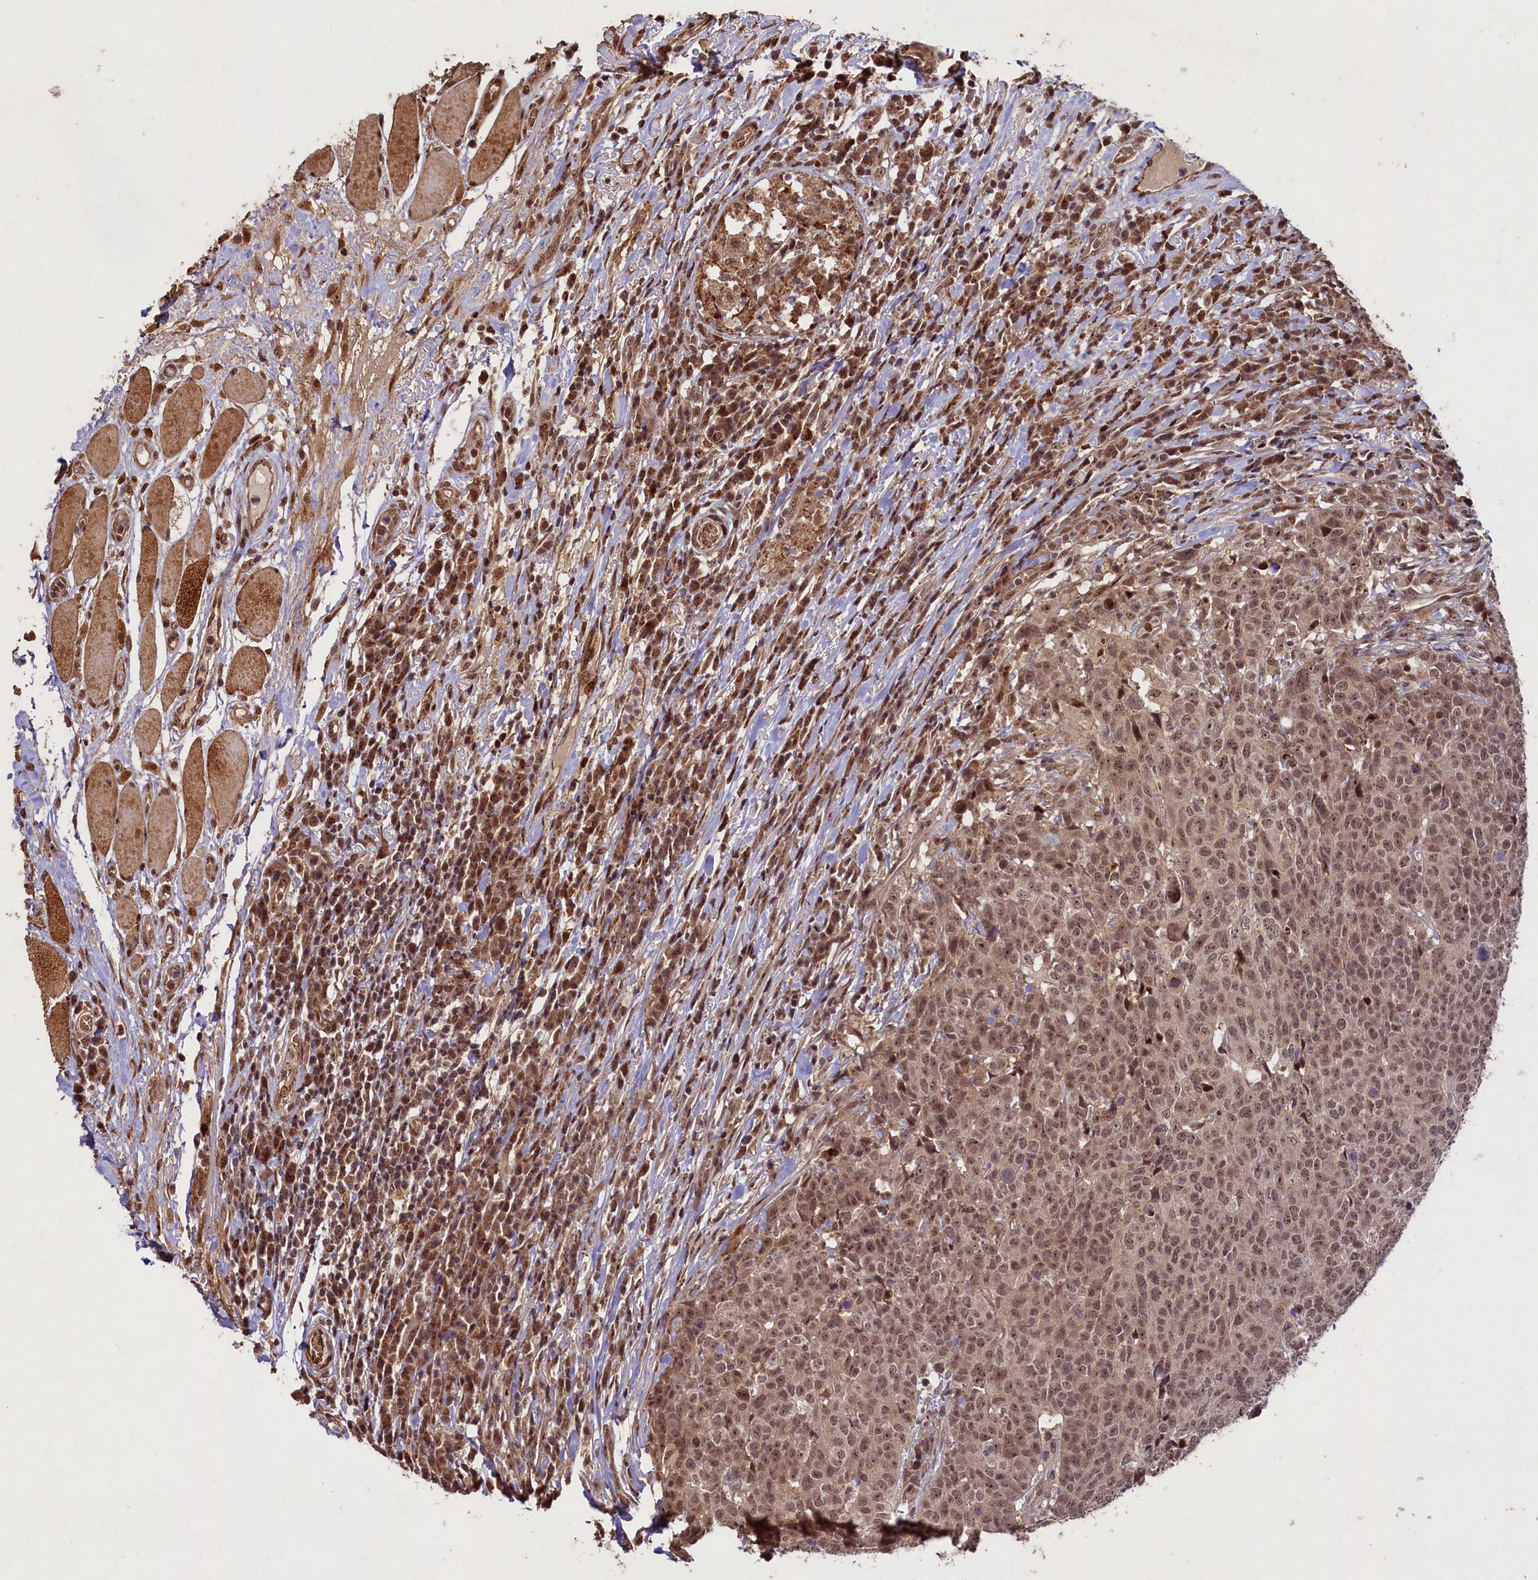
{"staining": {"intensity": "moderate", "quantity": ">75%", "location": "nuclear"}, "tissue": "head and neck cancer", "cell_type": "Tumor cells", "image_type": "cancer", "snomed": [{"axis": "morphology", "description": "Squamous cell carcinoma, NOS"}, {"axis": "topography", "description": "Head-Neck"}], "caption": "Head and neck cancer was stained to show a protein in brown. There is medium levels of moderate nuclear positivity in about >75% of tumor cells.", "gene": "SHPRH", "patient": {"sex": "male", "age": 66}}